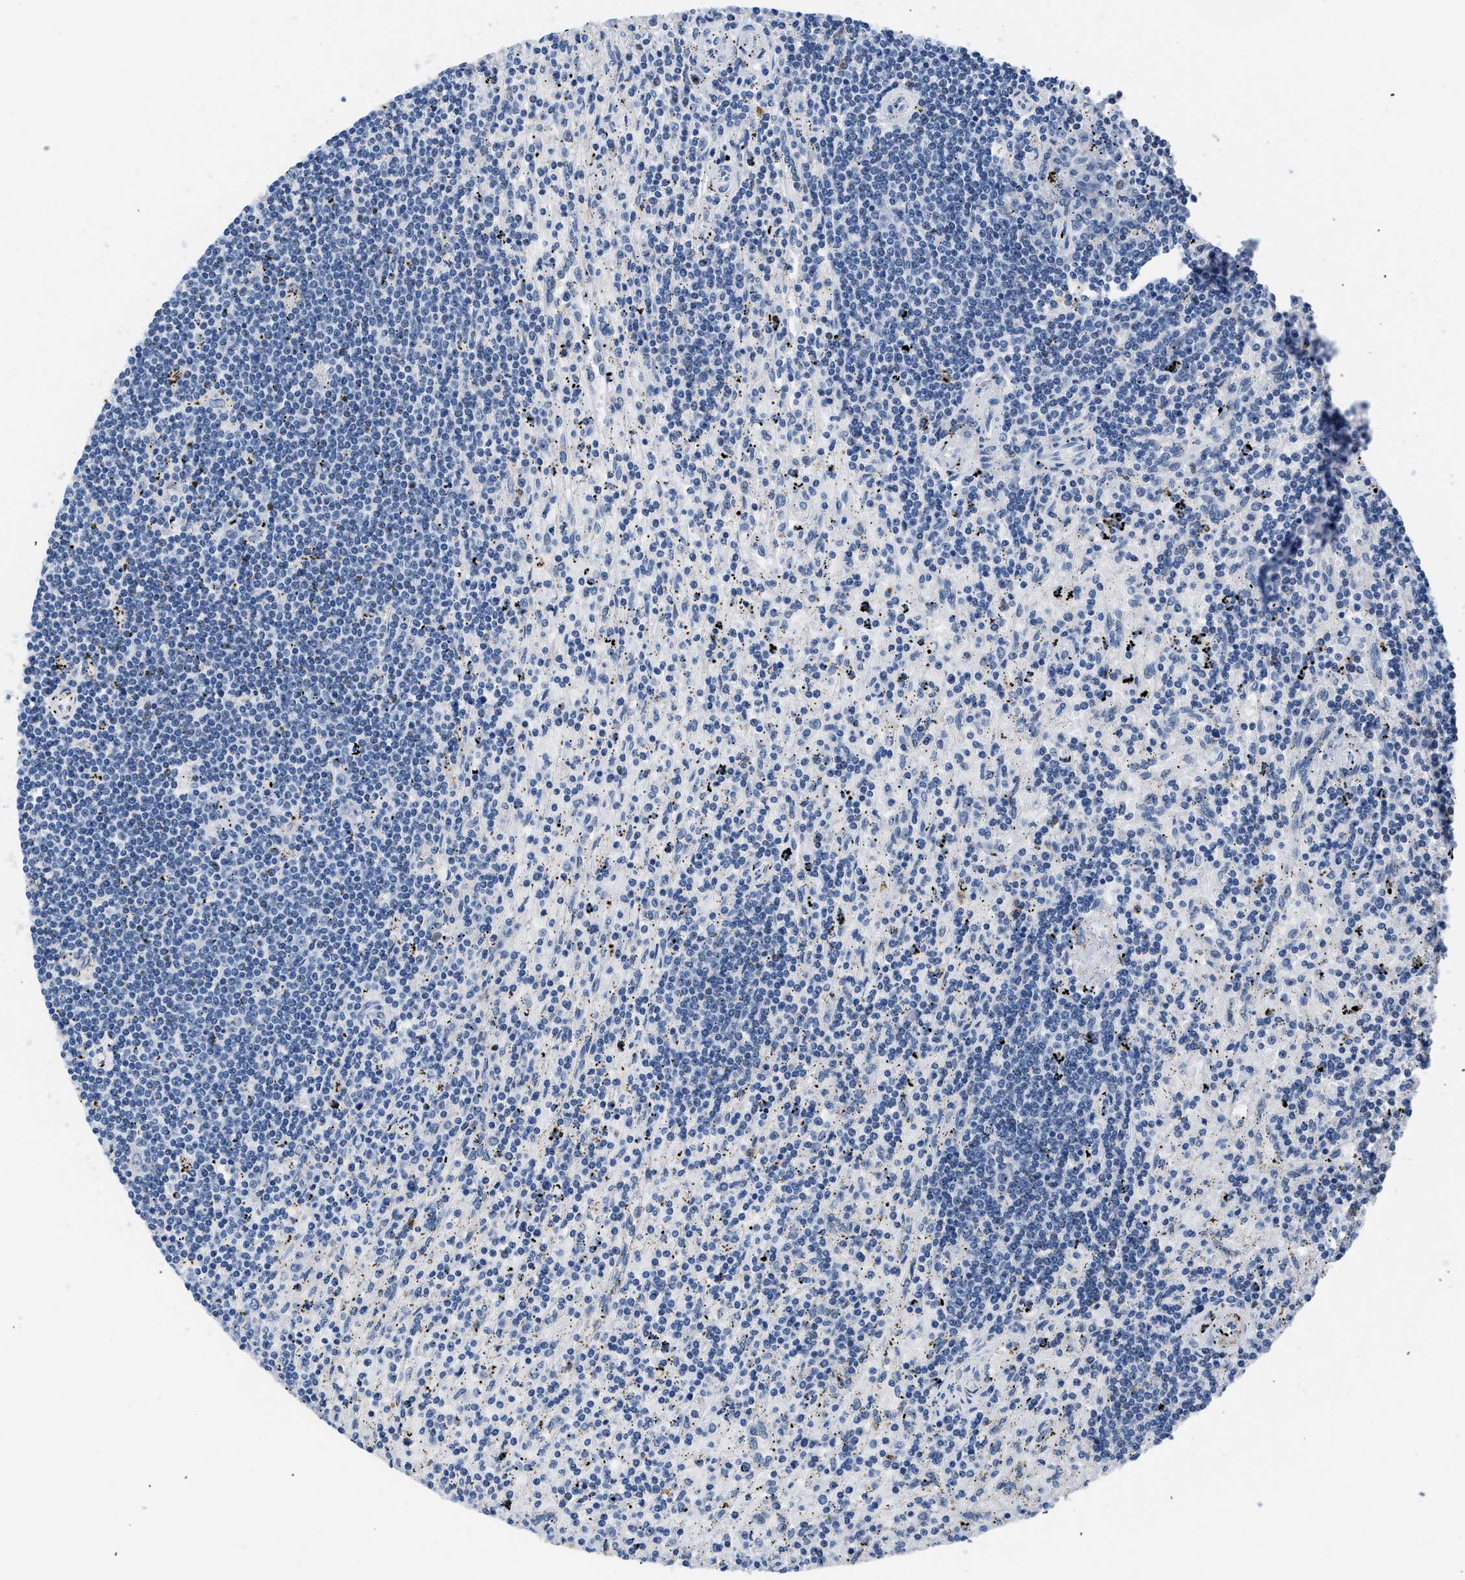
{"staining": {"intensity": "negative", "quantity": "none", "location": "none"}, "tissue": "lymphoma", "cell_type": "Tumor cells", "image_type": "cancer", "snomed": [{"axis": "morphology", "description": "Malignant lymphoma, non-Hodgkin's type, Low grade"}, {"axis": "topography", "description": "Spleen"}], "caption": "Tumor cells show no significant protein positivity in malignant lymphoma, non-Hodgkin's type (low-grade).", "gene": "BOLL", "patient": {"sex": "male", "age": 76}}